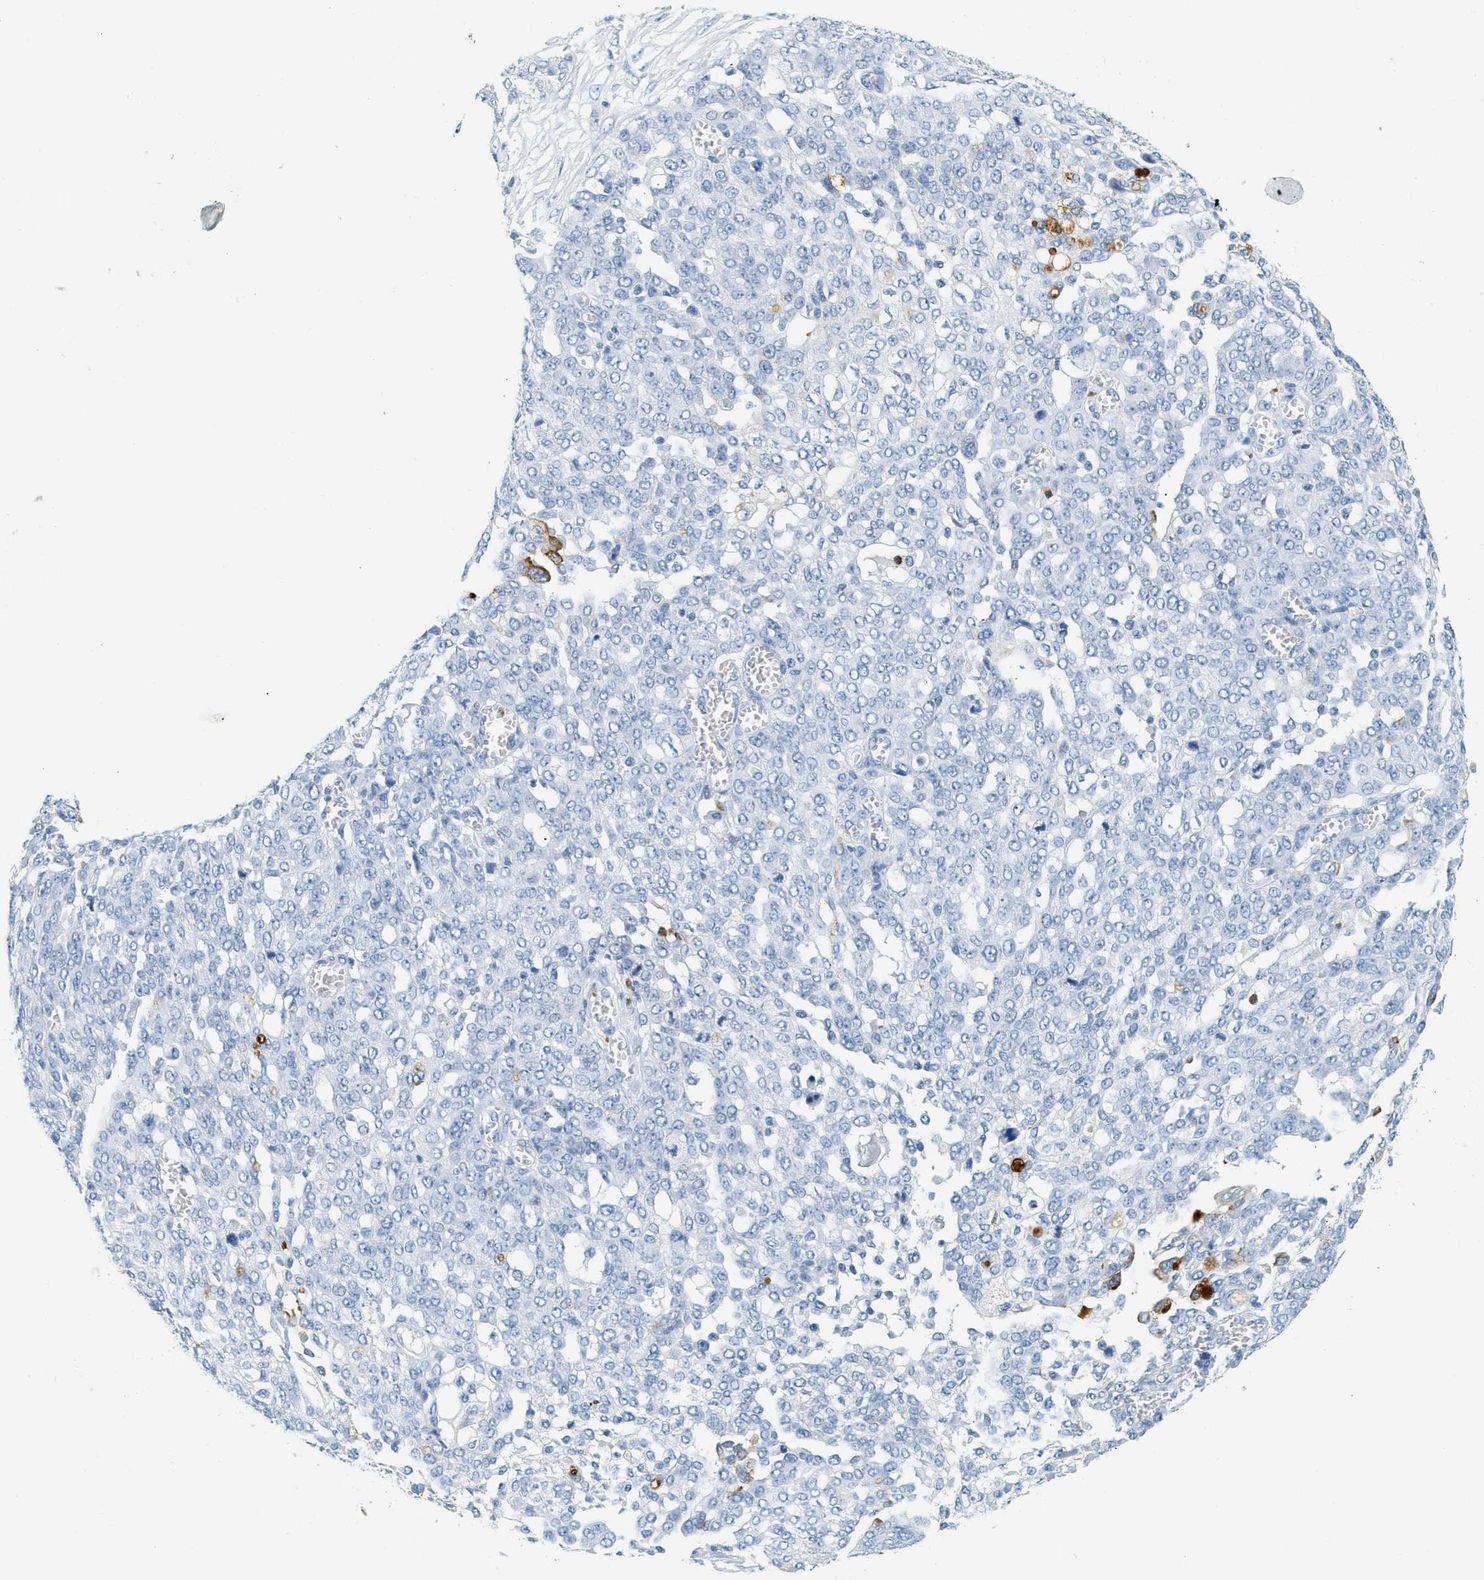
{"staining": {"intensity": "weak", "quantity": "<25%", "location": "cytoplasmic/membranous"}, "tissue": "ovarian cancer", "cell_type": "Tumor cells", "image_type": "cancer", "snomed": [{"axis": "morphology", "description": "Cystadenocarcinoma, serous, NOS"}, {"axis": "topography", "description": "Soft tissue"}, {"axis": "topography", "description": "Ovary"}], "caption": "High power microscopy image of an immunohistochemistry (IHC) micrograph of serous cystadenocarcinoma (ovarian), revealing no significant staining in tumor cells.", "gene": "LCN2", "patient": {"sex": "female", "age": 57}}